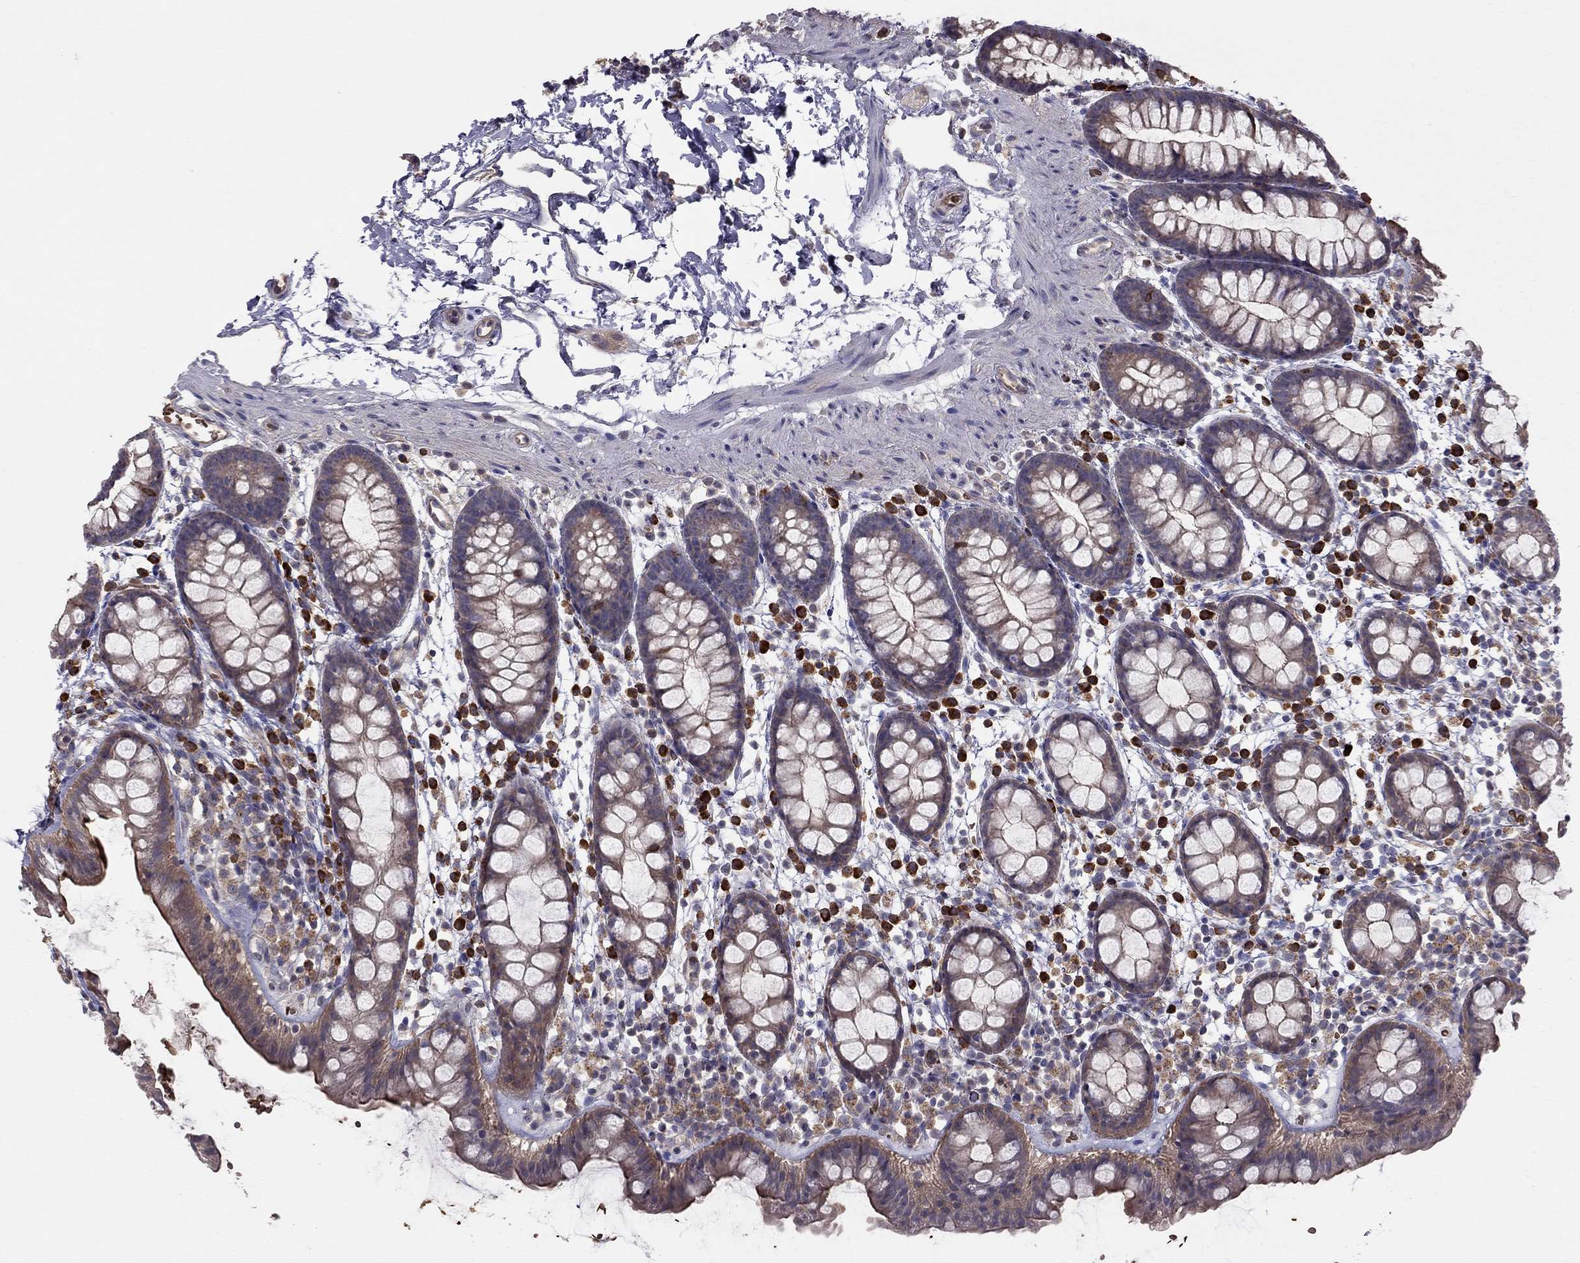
{"staining": {"intensity": "moderate", "quantity": "25%-75%", "location": "cytoplasmic/membranous"}, "tissue": "rectum", "cell_type": "Glandular cells", "image_type": "normal", "snomed": [{"axis": "morphology", "description": "Normal tissue, NOS"}, {"axis": "topography", "description": "Rectum"}], "caption": "This image displays immunohistochemistry (IHC) staining of benign human rectum, with medium moderate cytoplasmic/membranous positivity in about 25%-75% of glandular cells.", "gene": "PIK3CG", "patient": {"sex": "male", "age": 57}}